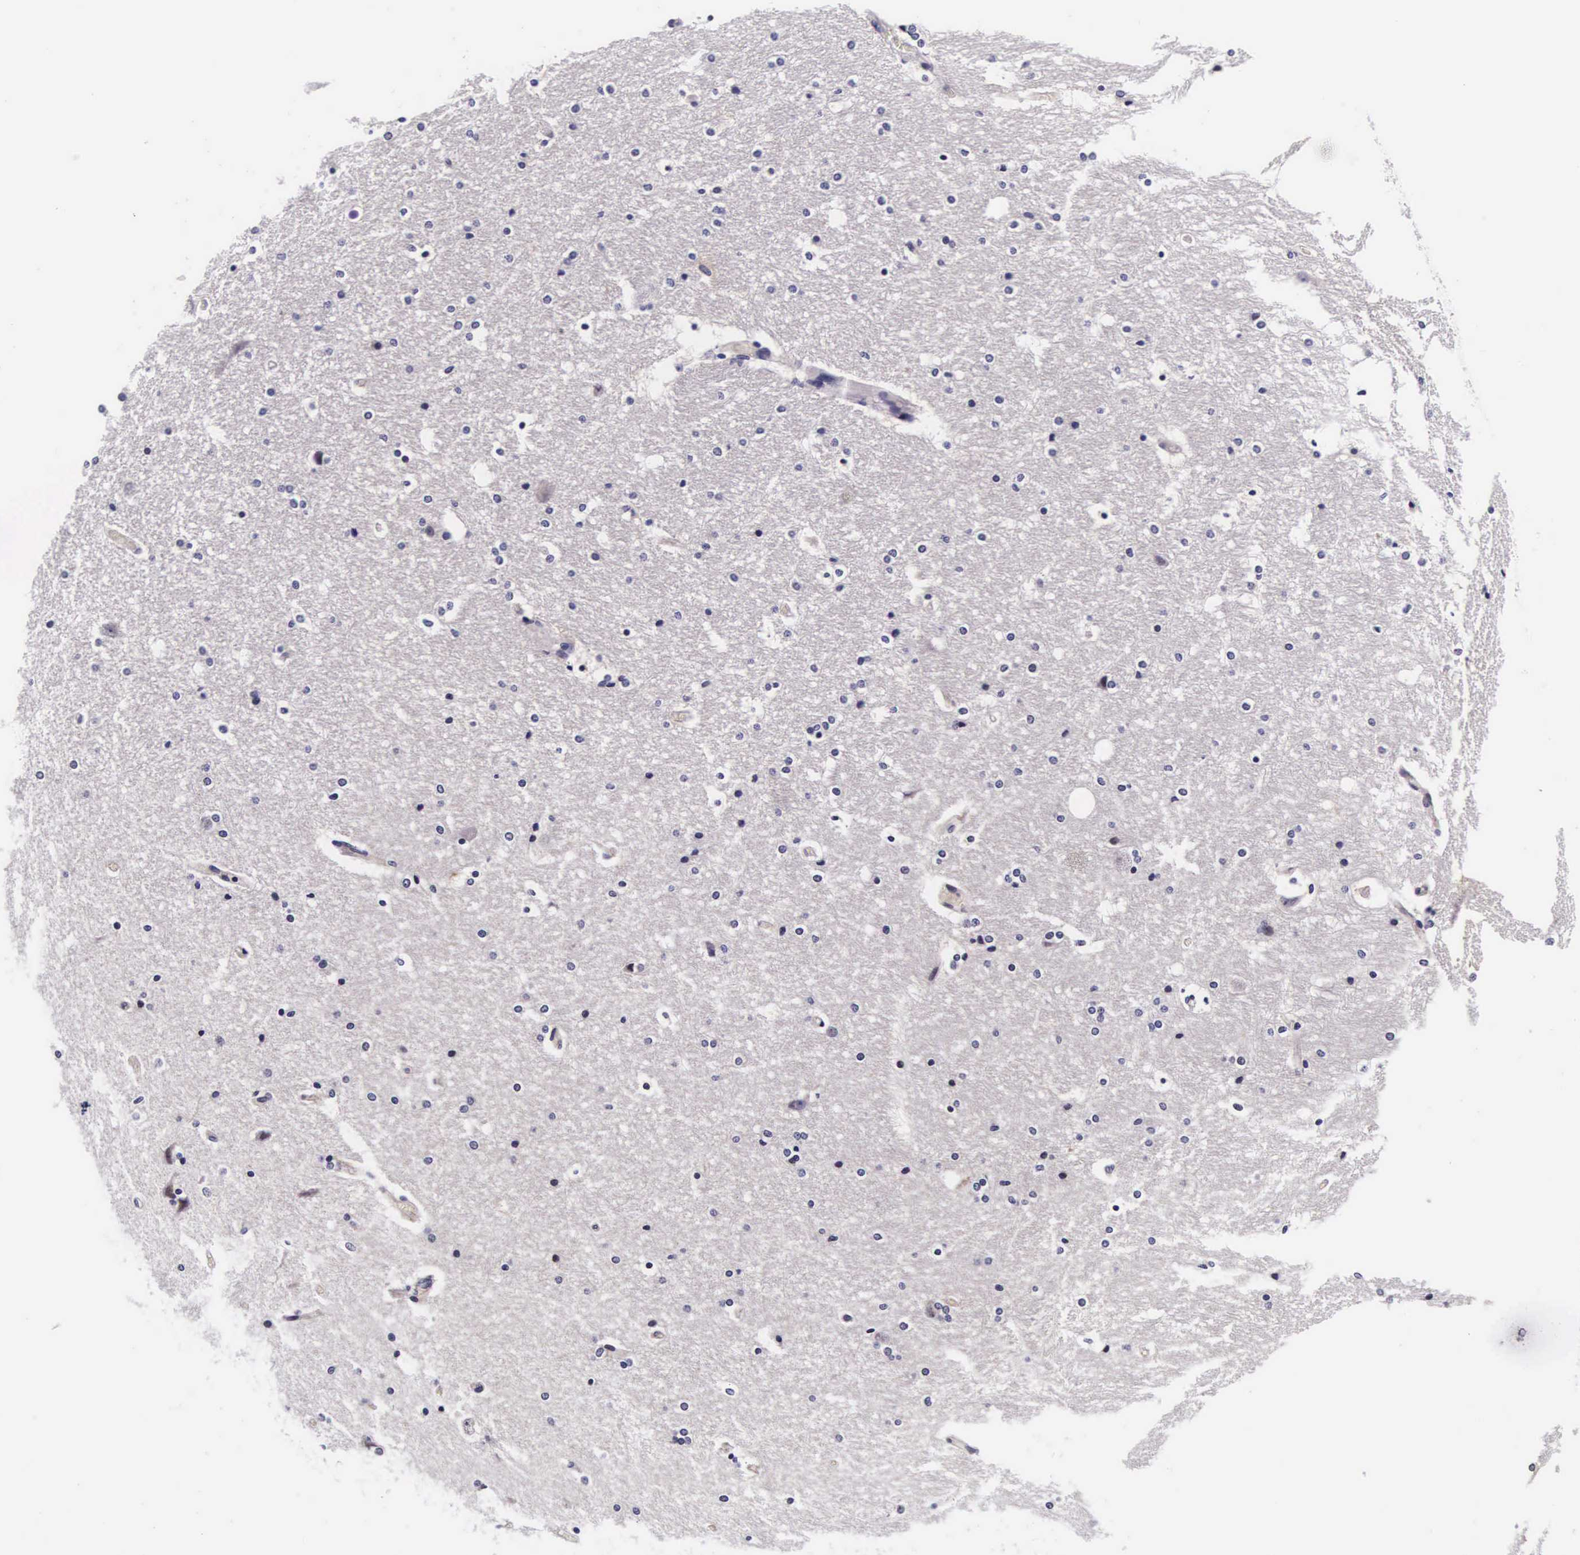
{"staining": {"intensity": "negative", "quantity": "none", "location": "none"}, "tissue": "hippocampus", "cell_type": "Glial cells", "image_type": "normal", "snomed": [{"axis": "morphology", "description": "Normal tissue, NOS"}, {"axis": "topography", "description": "Hippocampus"}], "caption": "Glial cells show no significant expression in normal hippocampus.", "gene": "PHETA2", "patient": {"sex": "female", "age": 19}}